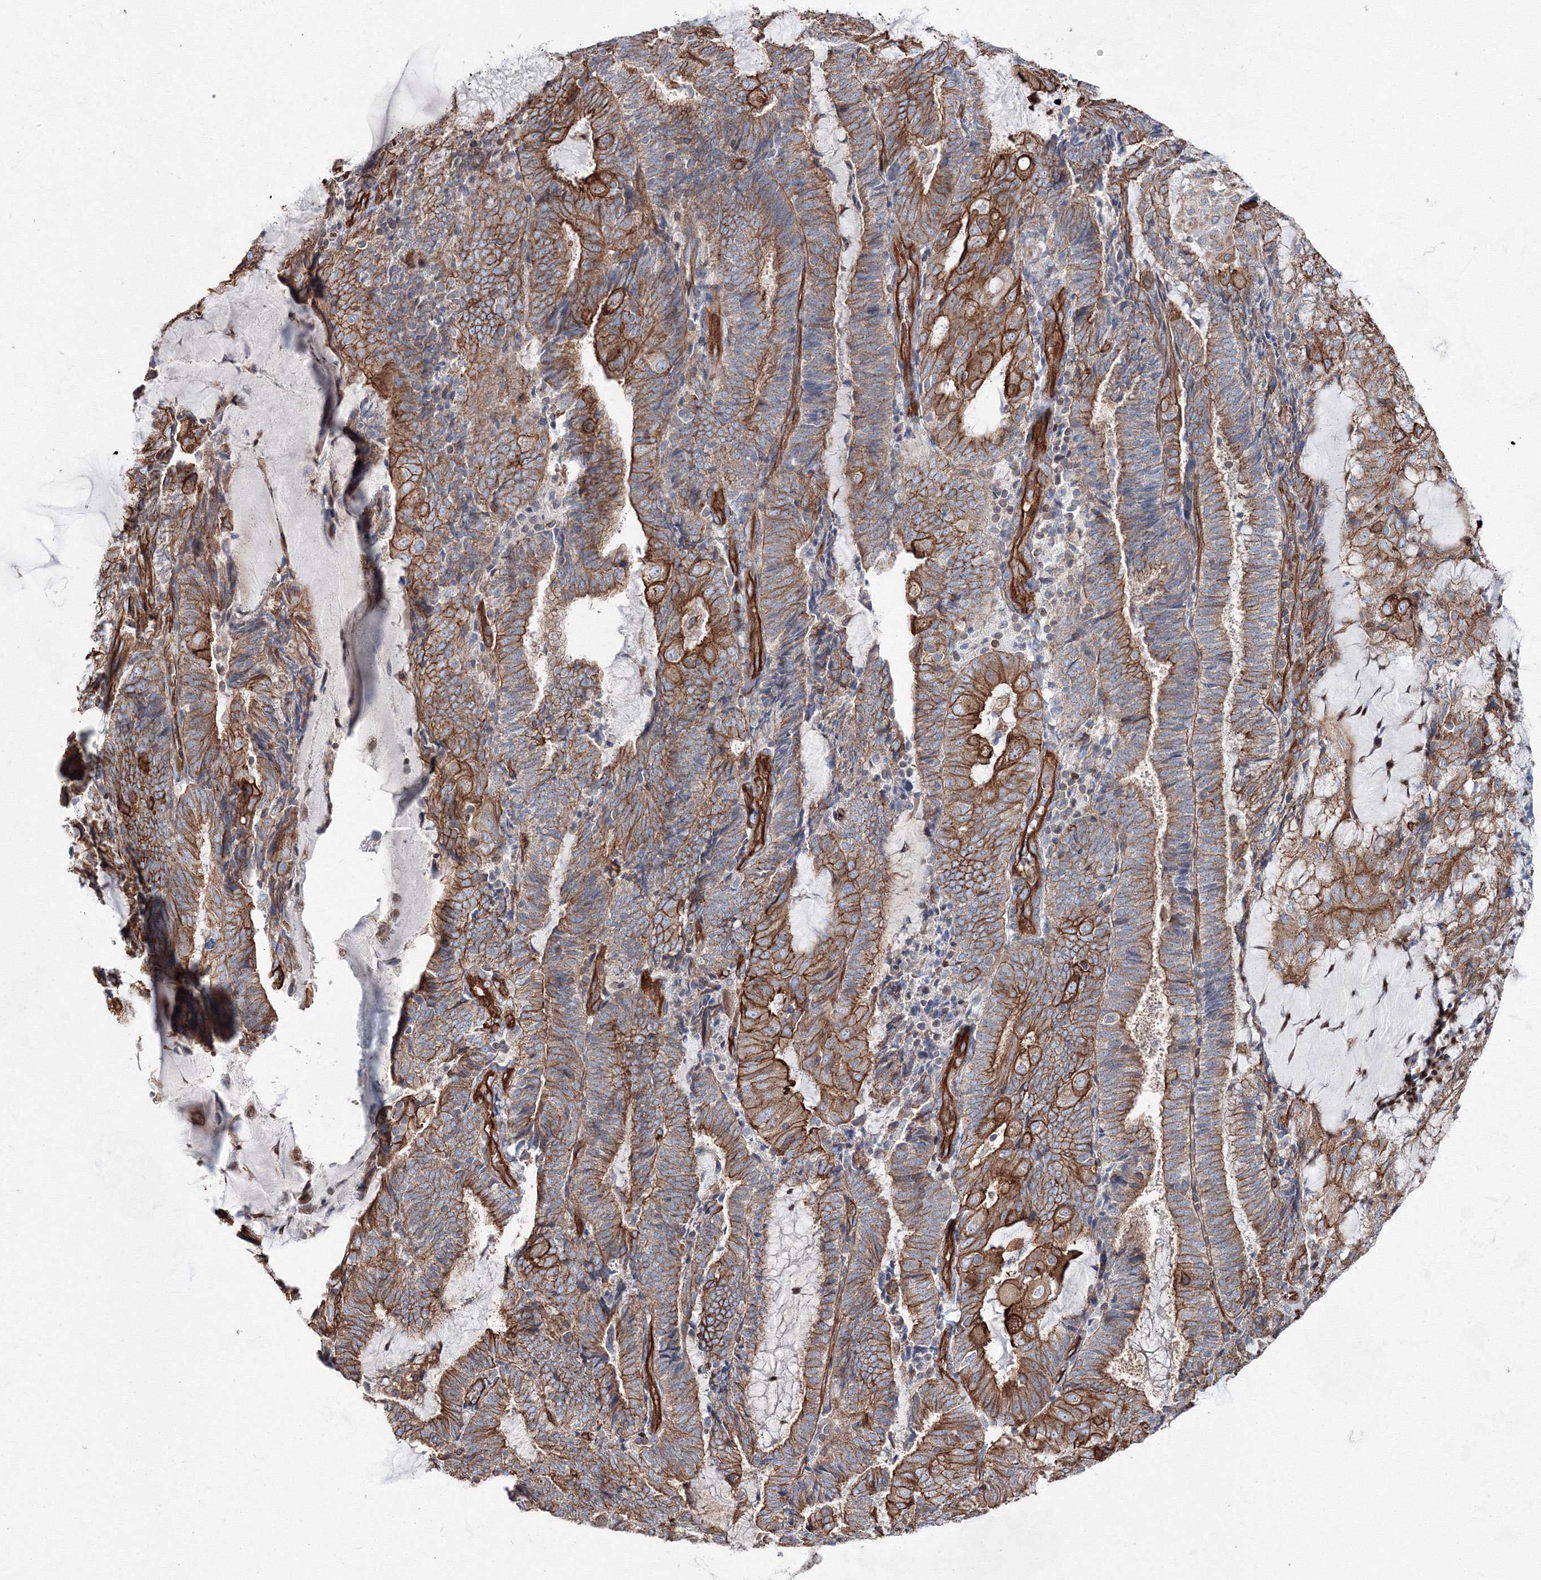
{"staining": {"intensity": "moderate", "quantity": ">75%", "location": "cytoplasmic/membranous"}, "tissue": "endometrial cancer", "cell_type": "Tumor cells", "image_type": "cancer", "snomed": [{"axis": "morphology", "description": "Adenocarcinoma, NOS"}, {"axis": "topography", "description": "Endometrium"}], "caption": "Immunohistochemistry image of human endometrial cancer stained for a protein (brown), which exhibits medium levels of moderate cytoplasmic/membranous positivity in about >75% of tumor cells.", "gene": "ANKRD37", "patient": {"sex": "female", "age": 81}}